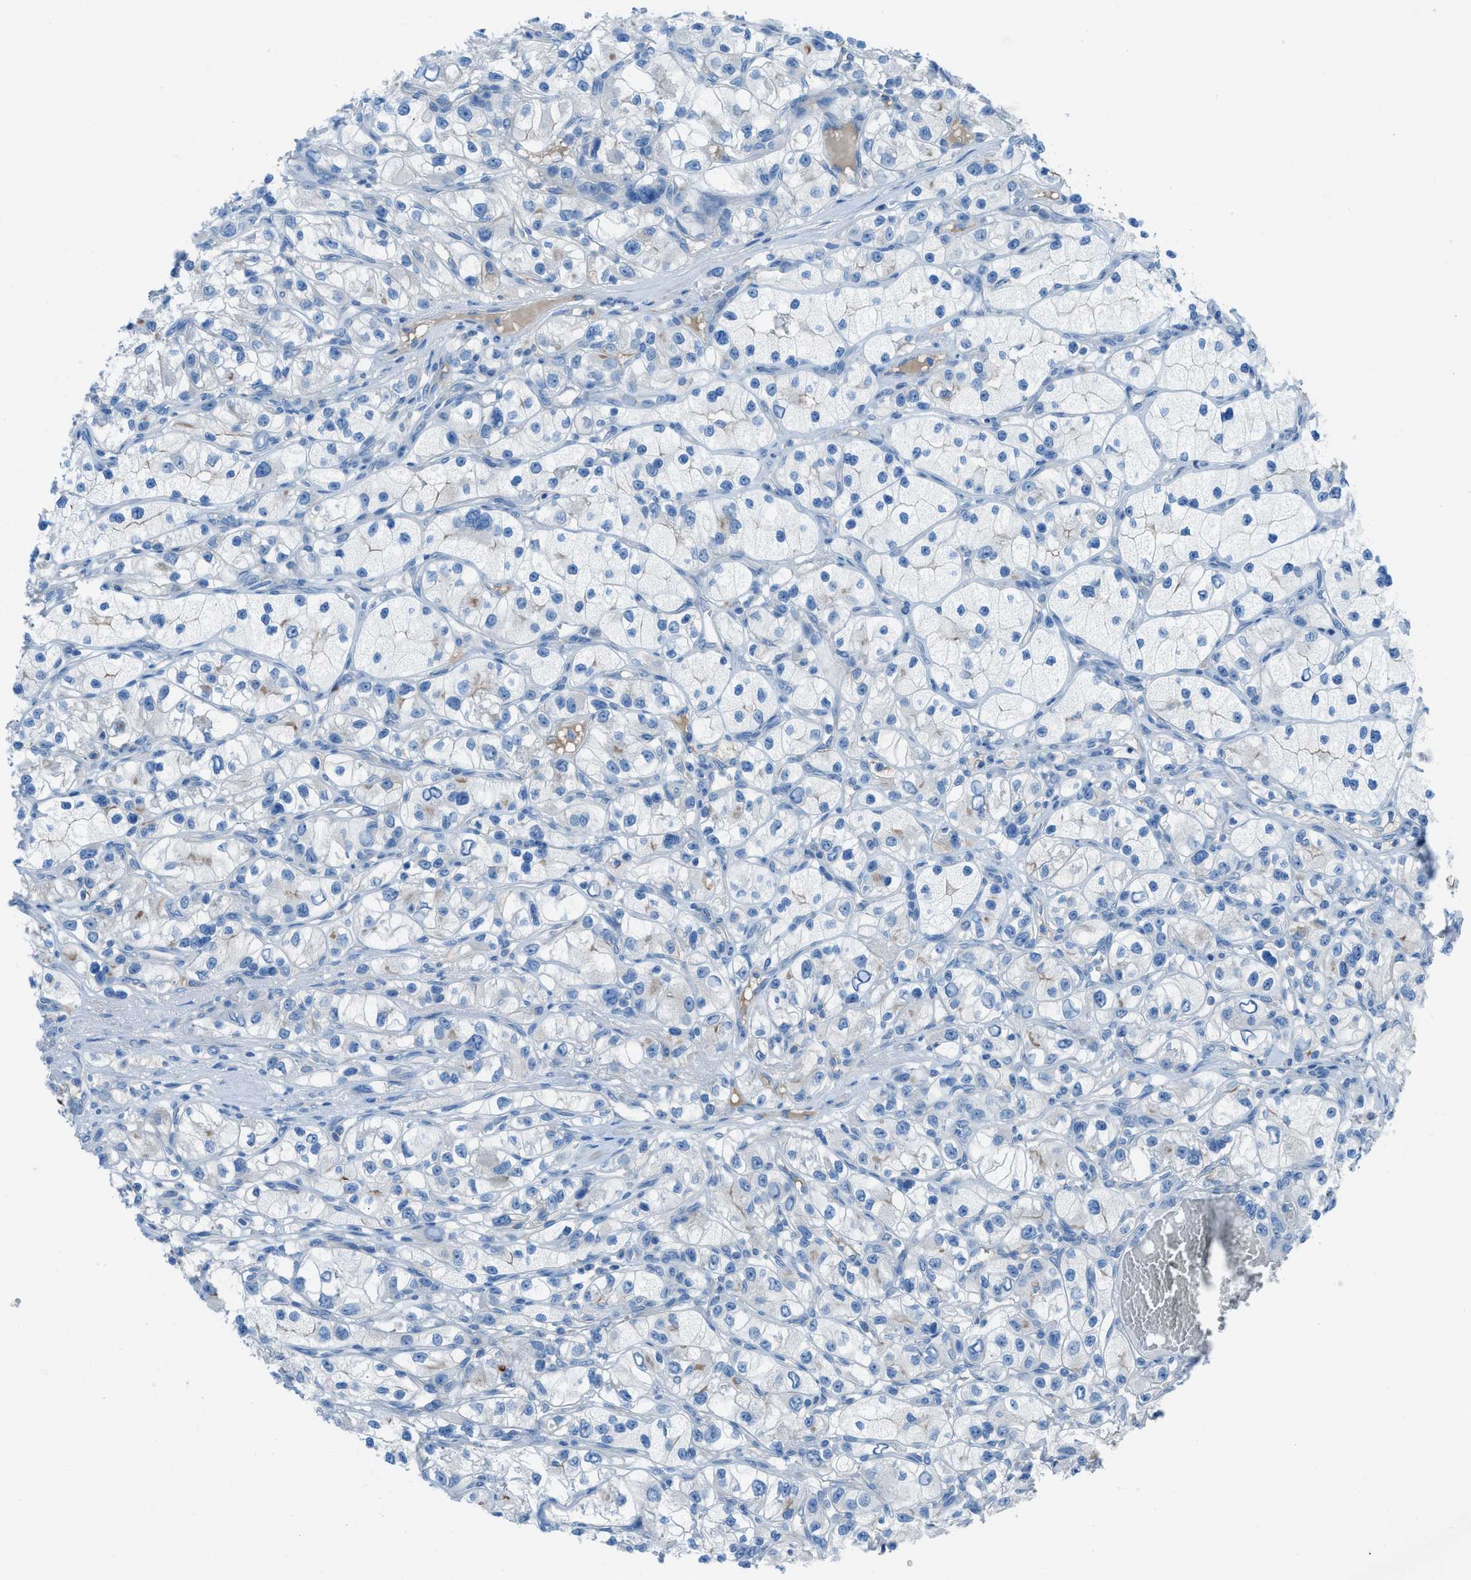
{"staining": {"intensity": "negative", "quantity": "none", "location": "none"}, "tissue": "renal cancer", "cell_type": "Tumor cells", "image_type": "cancer", "snomed": [{"axis": "morphology", "description": "Adenocarcinoma, NOS"}, {"axis": "topography", "description": "Kidney"}], "caption": "Immunohistochemistry image of human renal adenocarcinoma stained for a protein (brown), which displays no positivity in tumor cells.", "gene": "C5AR2", "patient": {"sex": "female", "age": 57}}